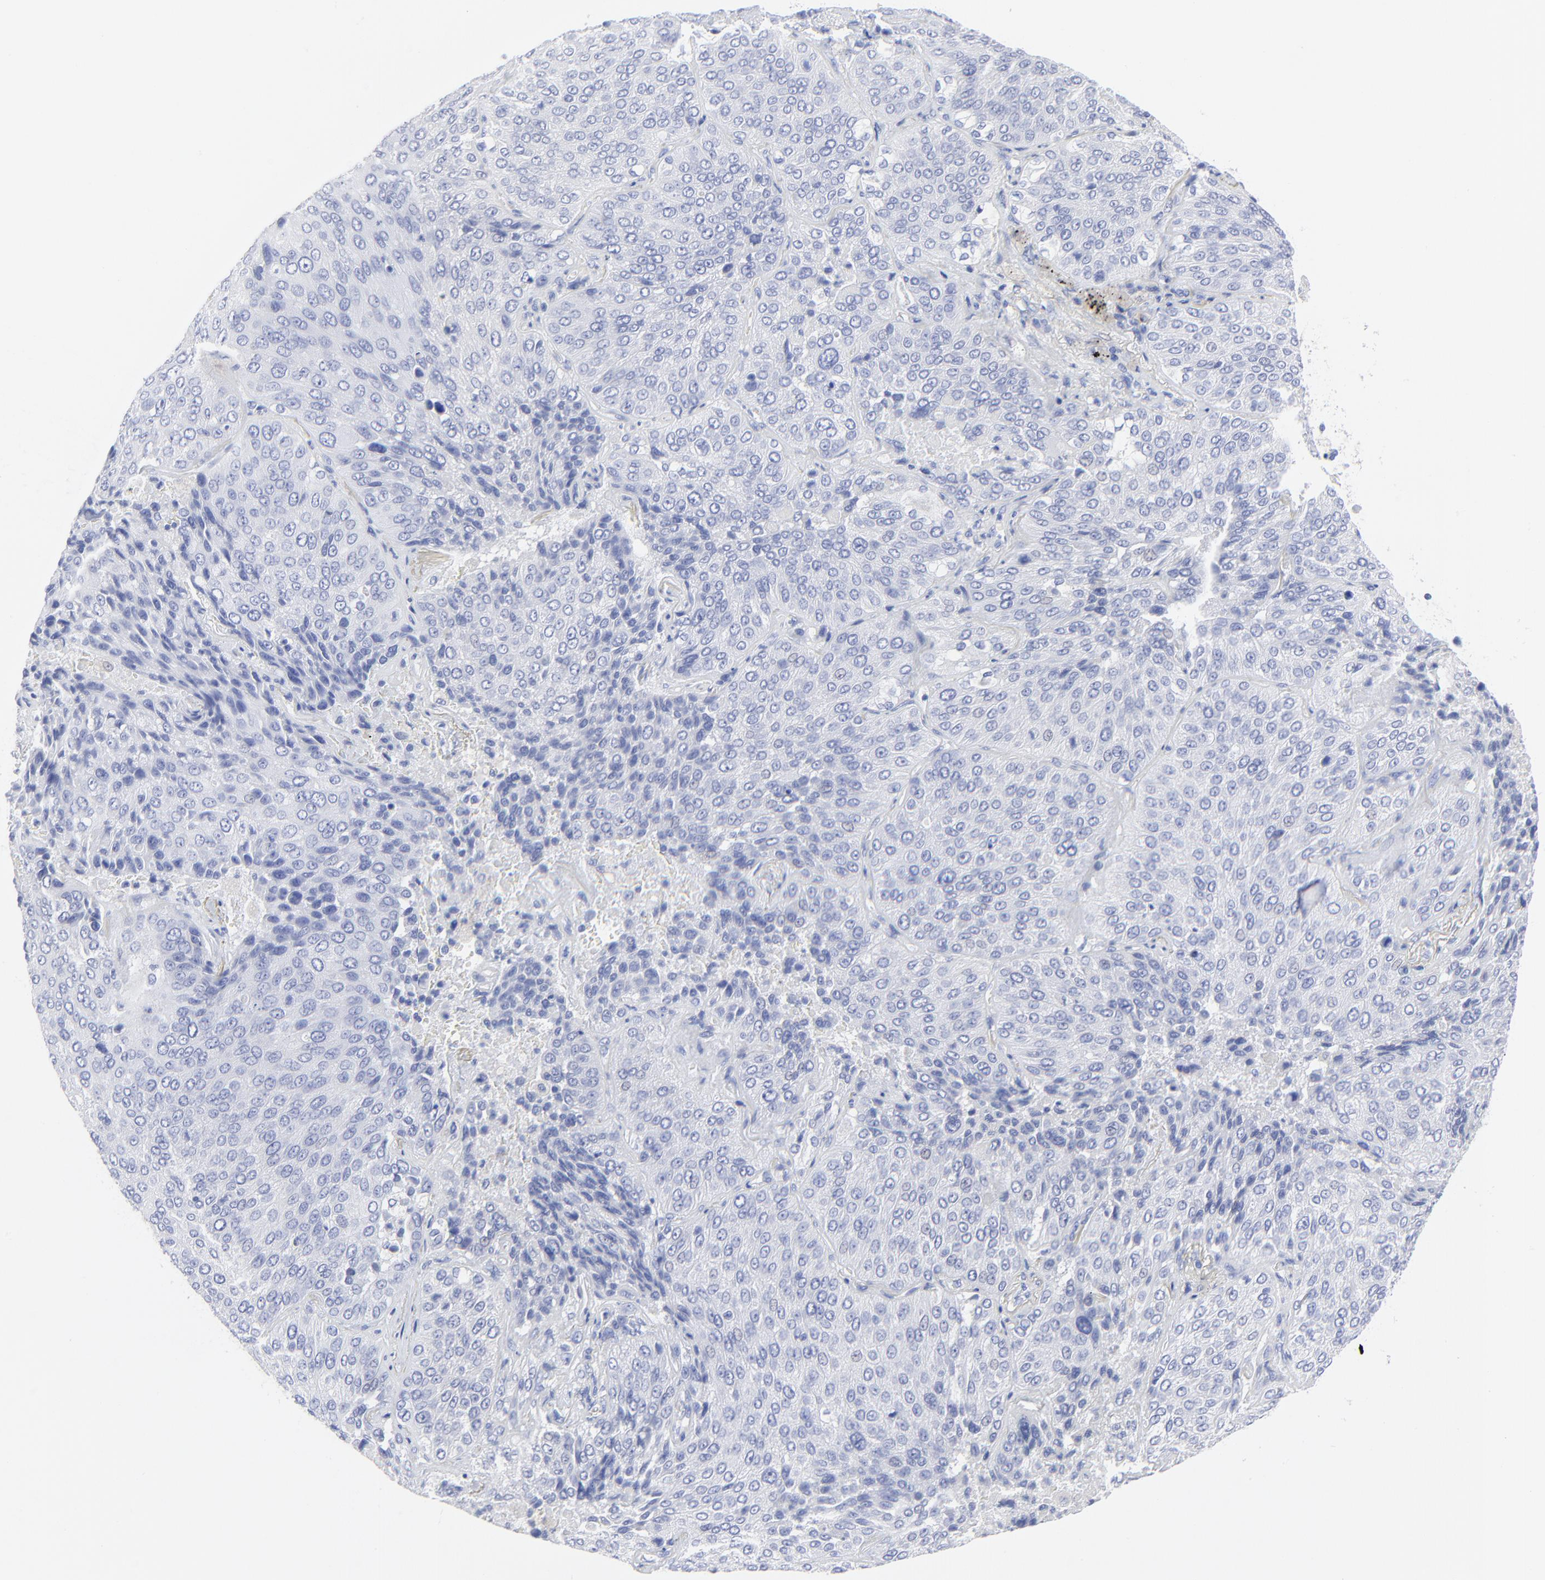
{"staining": {"intensity": "negative", "quantity": "none", "location": "none"}, "tissue": "lung cancer", "cell_type": "Tumor cells", "image_type": "cancer", "snomed": [{"axis": "morphology", "description": "Squamous cell carcinoma, NOS"}, {"axis": "topography", "description": "Lung"}], "caption": "DAB immunohistochemical staining of human squamous cell carcinoma (lung) shows no significant expression in tumor cells.", "gene": "PSD3", "patient": {"sex": "male", "age": 54}}